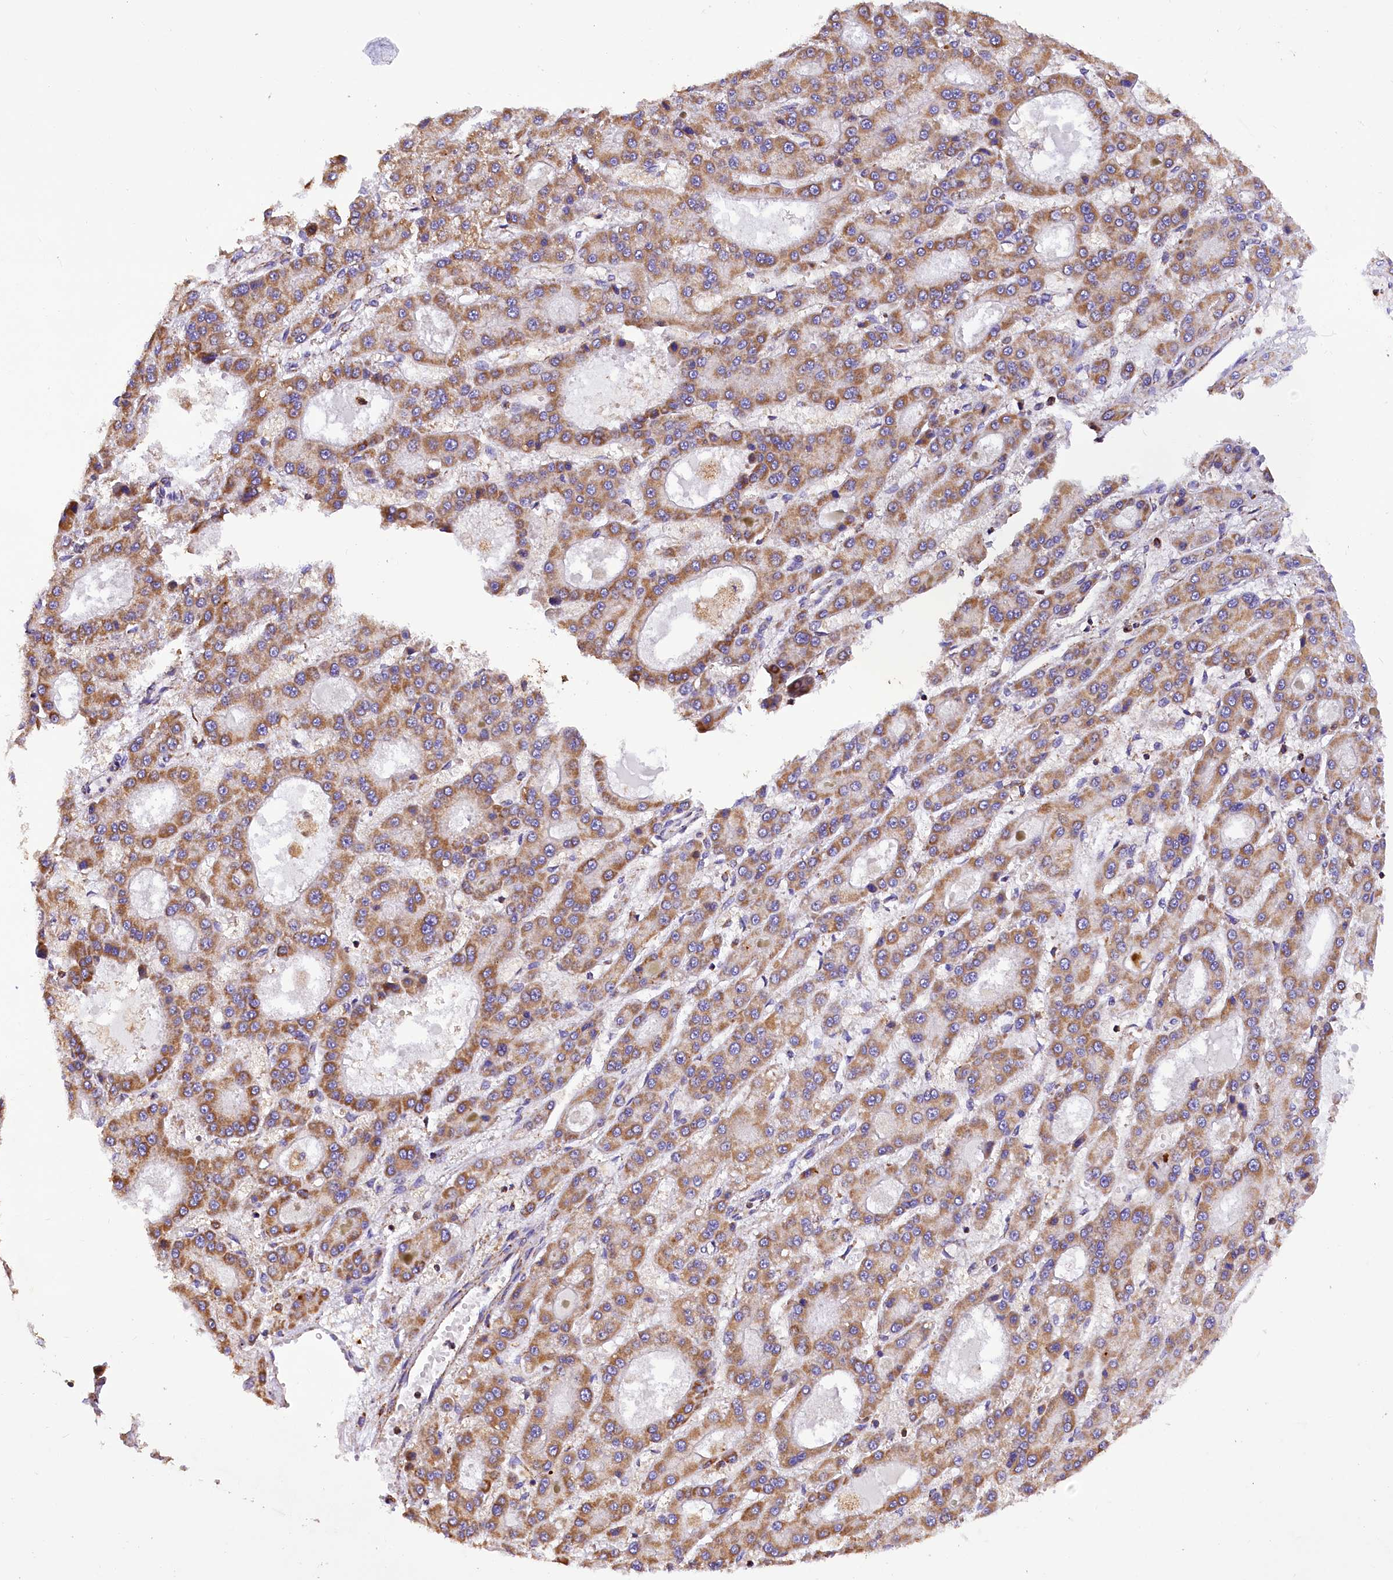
{"staining": {"intensity": "moderate", "quantity": ">75%", "location": "cytoplasmic/membranous"}, "tissue": "liver cancer", "cell_type": "Tumor cells", "image_type": "cancer", "snomed": [{"axis": "morphology", "description": "Carcinoma, Hepatocellular, NOS"}, {"axis": "topography", "description": "Liver"}], "caption": "This is a histology image of immunohistochemistry staining of liver cancer (hepatocellular carcinoma), which shows moderate positivity in the cytoplasmic/membranous of tumor cells.", "gene": "TASOR2", "patient": {"sex": "male", "age": 70}}